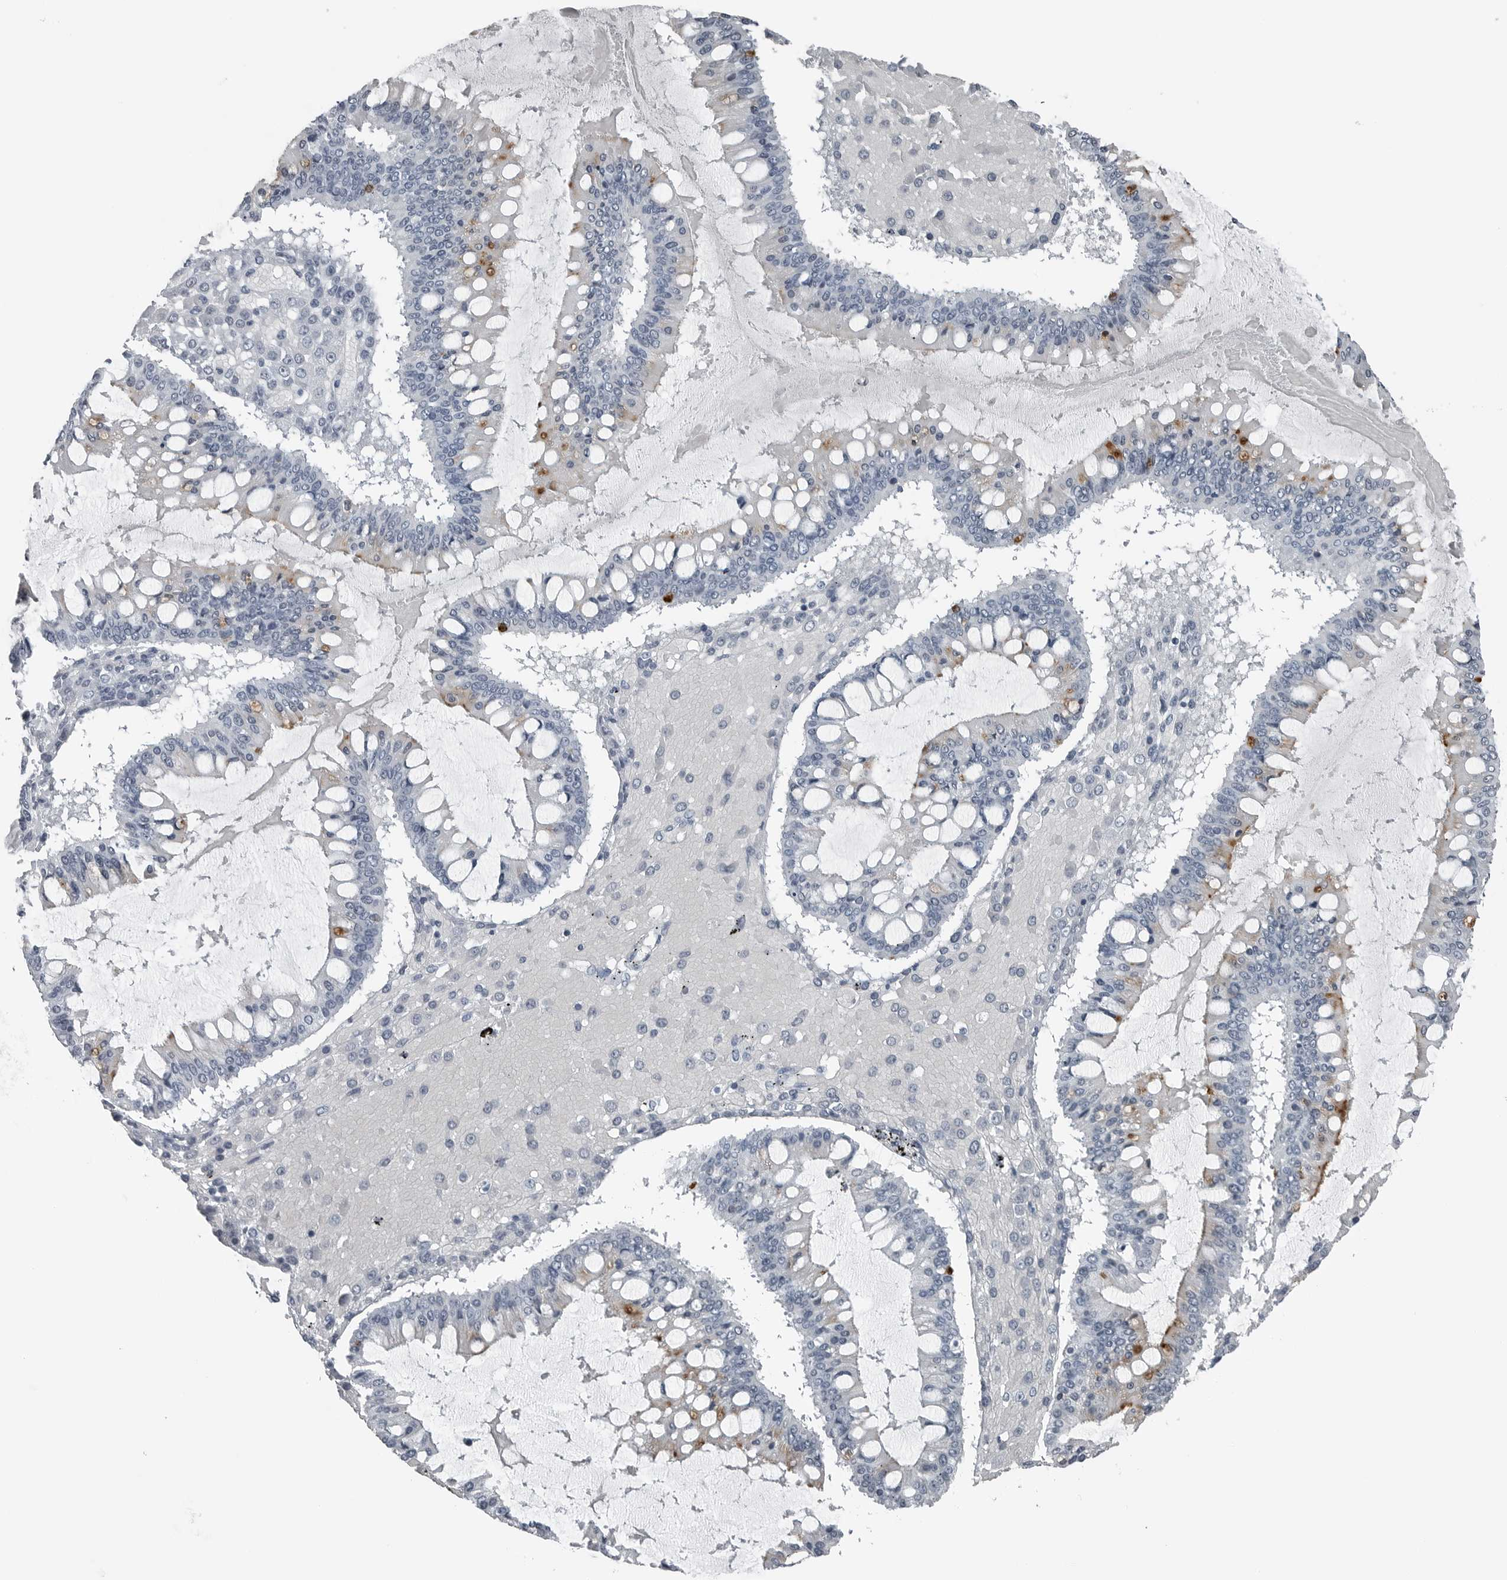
{"staining": {"intensity": "moderate", "quantity": "<25%", "location": "cytoplasmic/membranous"}, "tissue": "ovarian cancer", "cell_type": "Tumor cells", "image_type": "cancer", "snomed": [{"axis": "morphology", "description": "Cystadenocarcinoma, mucinous, NOS"}, {"axis": "topography", "description": "Ovary"}], "caption": "Immunohistochemical staining of human mucinous cystadenocarcinoma (ovarian) shows moderate cytoplasmic/membranous protein positivity in about <25% of tumor cells.", "gene": "SPINK1", "patient": {"sex": "female", "age": 73}}